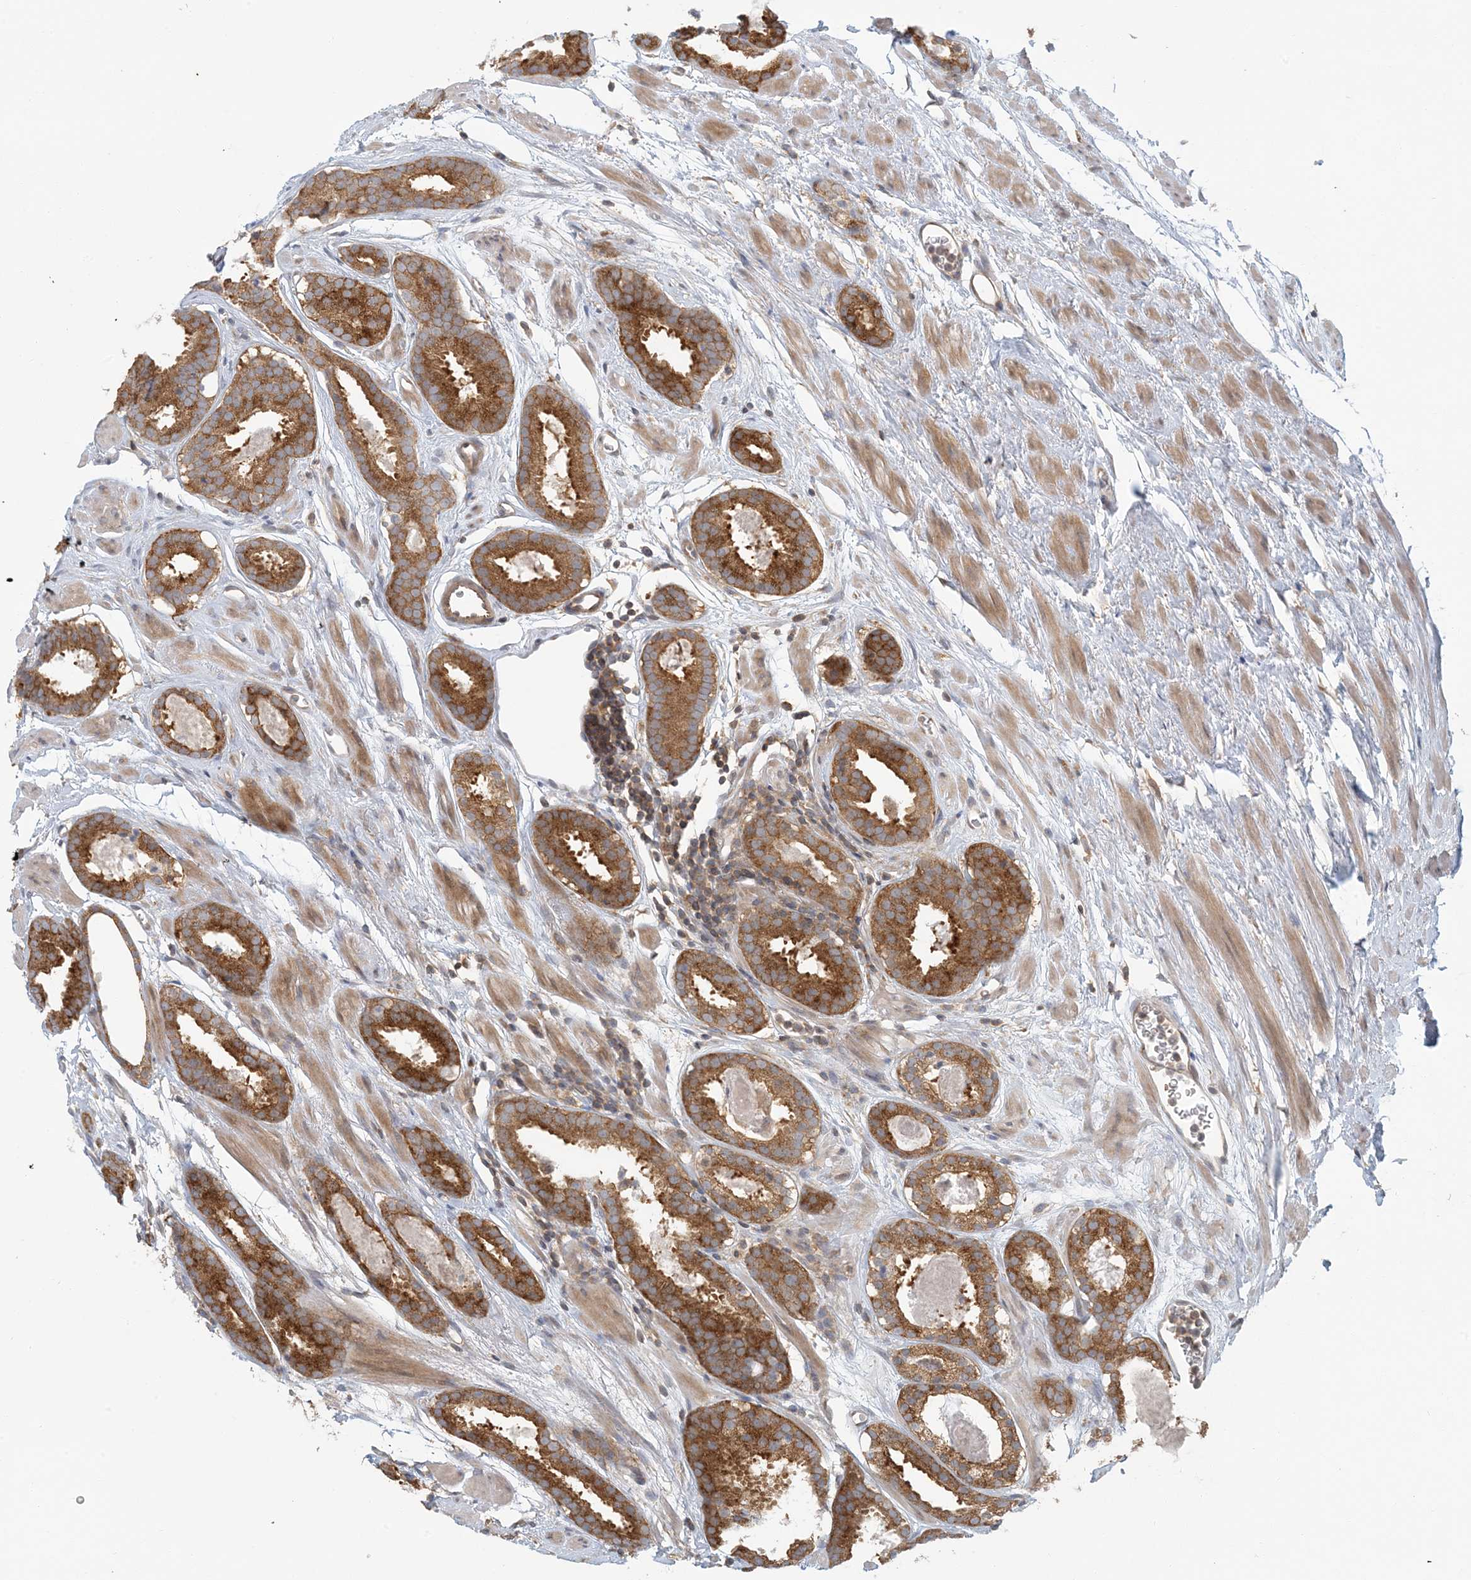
{"staining": {"intensity": "strong", "quantity": ">75%", "location": "cytoplasmic/membranous"}, "tissue": "prostate cancer", "cell_type": "Tumor cells", "image_type": "cancer", "snomed": [{"axis": "morphology", "description": "Adenocarcinoma, Low grade"}, {"axis": "topography", "description": "Prostate"}], "caption": "Immunohistochemistry (IHC) photomicrograph of human adenocarcinoma (low-grade) (prostate) stained for a protein (brown), which exhibits high levels of strong cytoplasmic/membranous staining in approximately >75% of tumor cells.", "gene": "ATP13A2", "patient": {"sex": "male", "age": 69}}